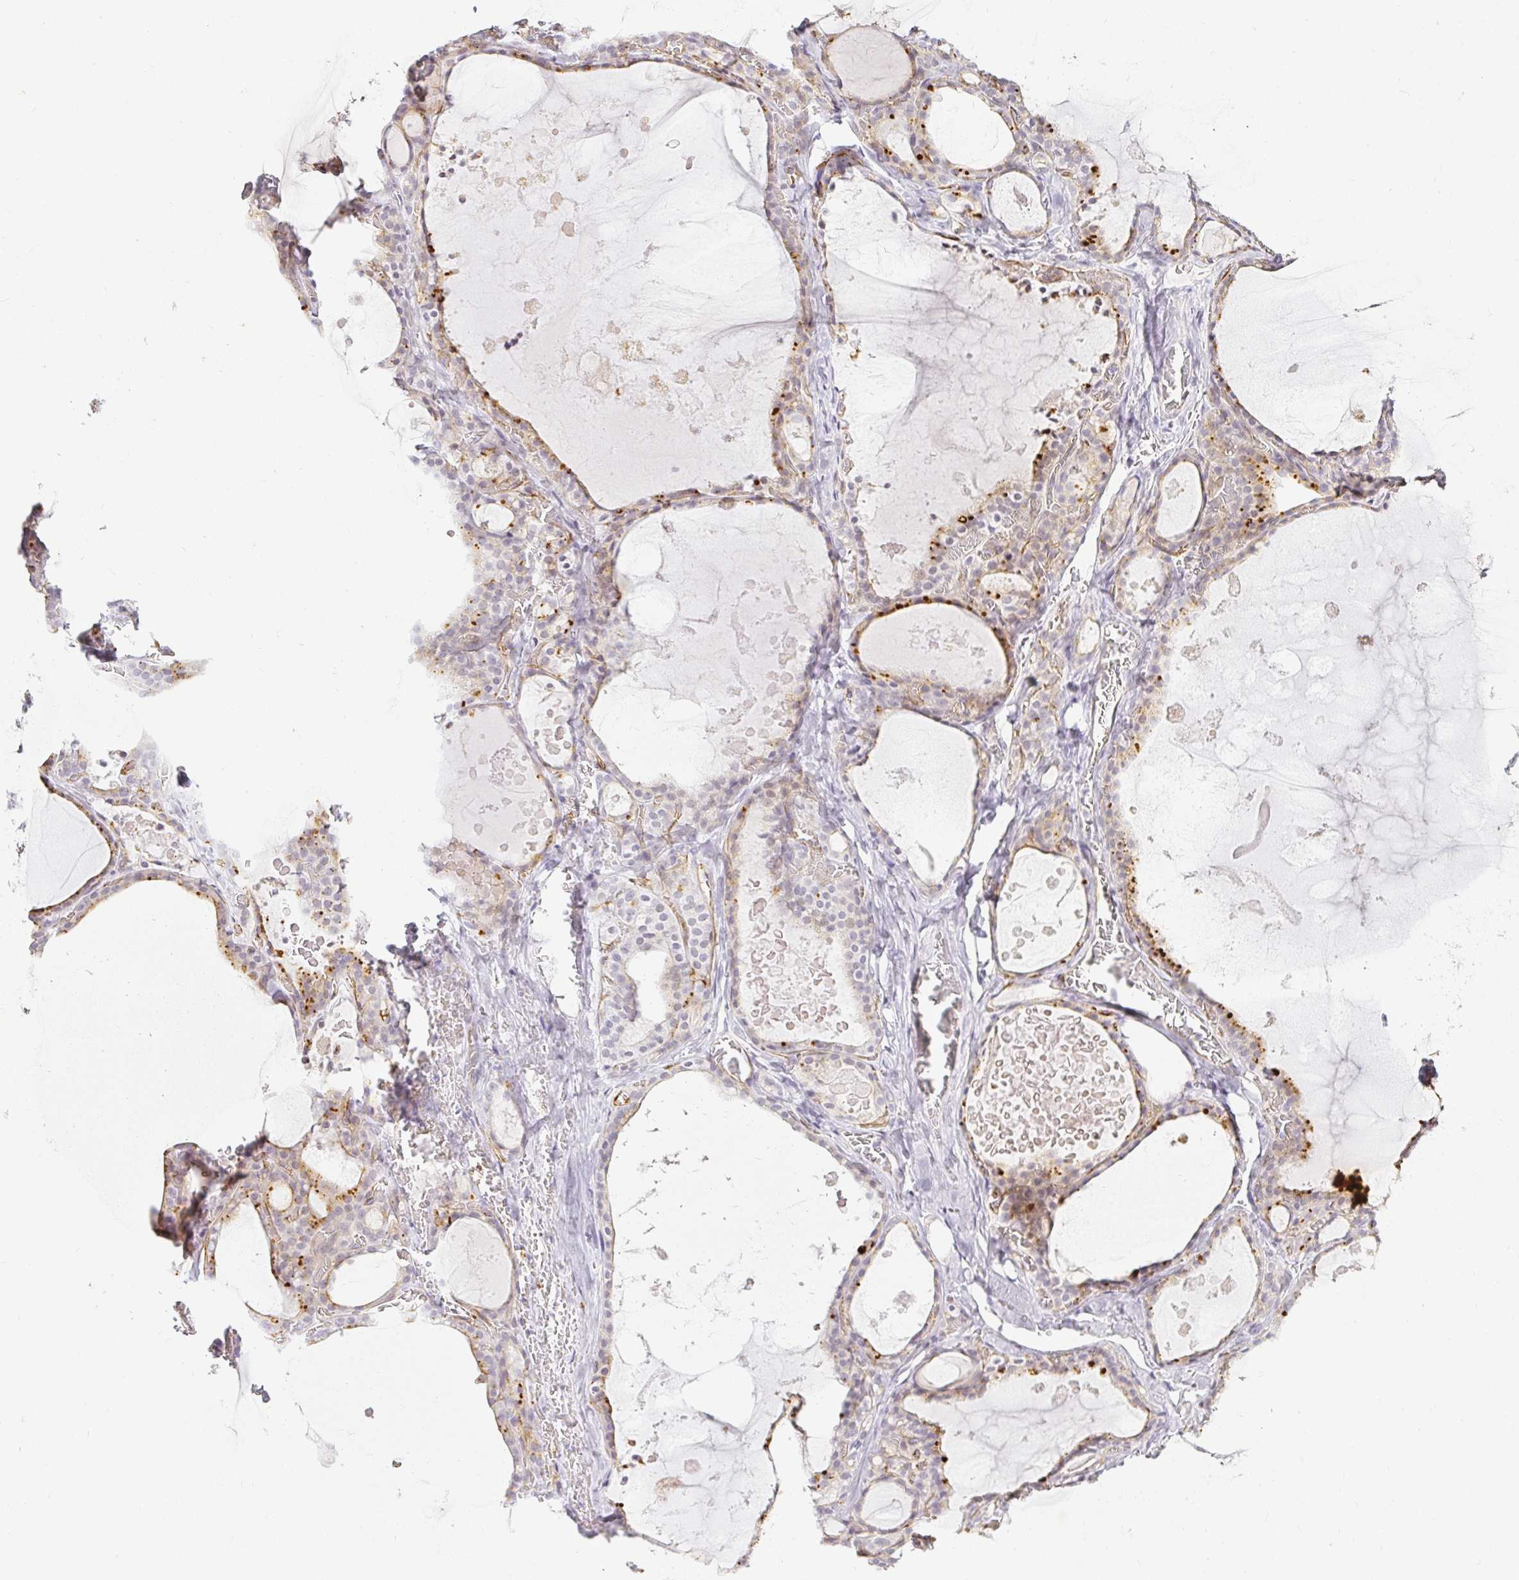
{"staining": {"intensity": "moderate", "quantity": "<25%", "location": "cytoplasmic/membranous"}, "tissue": "thyroid gland", "cell_type": "Glandular cells", "image_type": "normal", "snomed": [{"axis": "morphology", "description": "Normal tissue, NOS"}, {"axis": "topography", "description": "Thyroid gland"}], "caption": "Immunohistochemical staining of unremarkable human thyroid gland reveals low levels of moderate cytoplasmic/membranous staining in approximately <25% of glandular cells. (Stains: DAB (3,3'-diaminobenzidine) in brown, nuclei in blue, Microscopy: brightfield microscopy at high magnification).", "gene": "ACAN", "patient": {"sex": "male", "age": 56}}